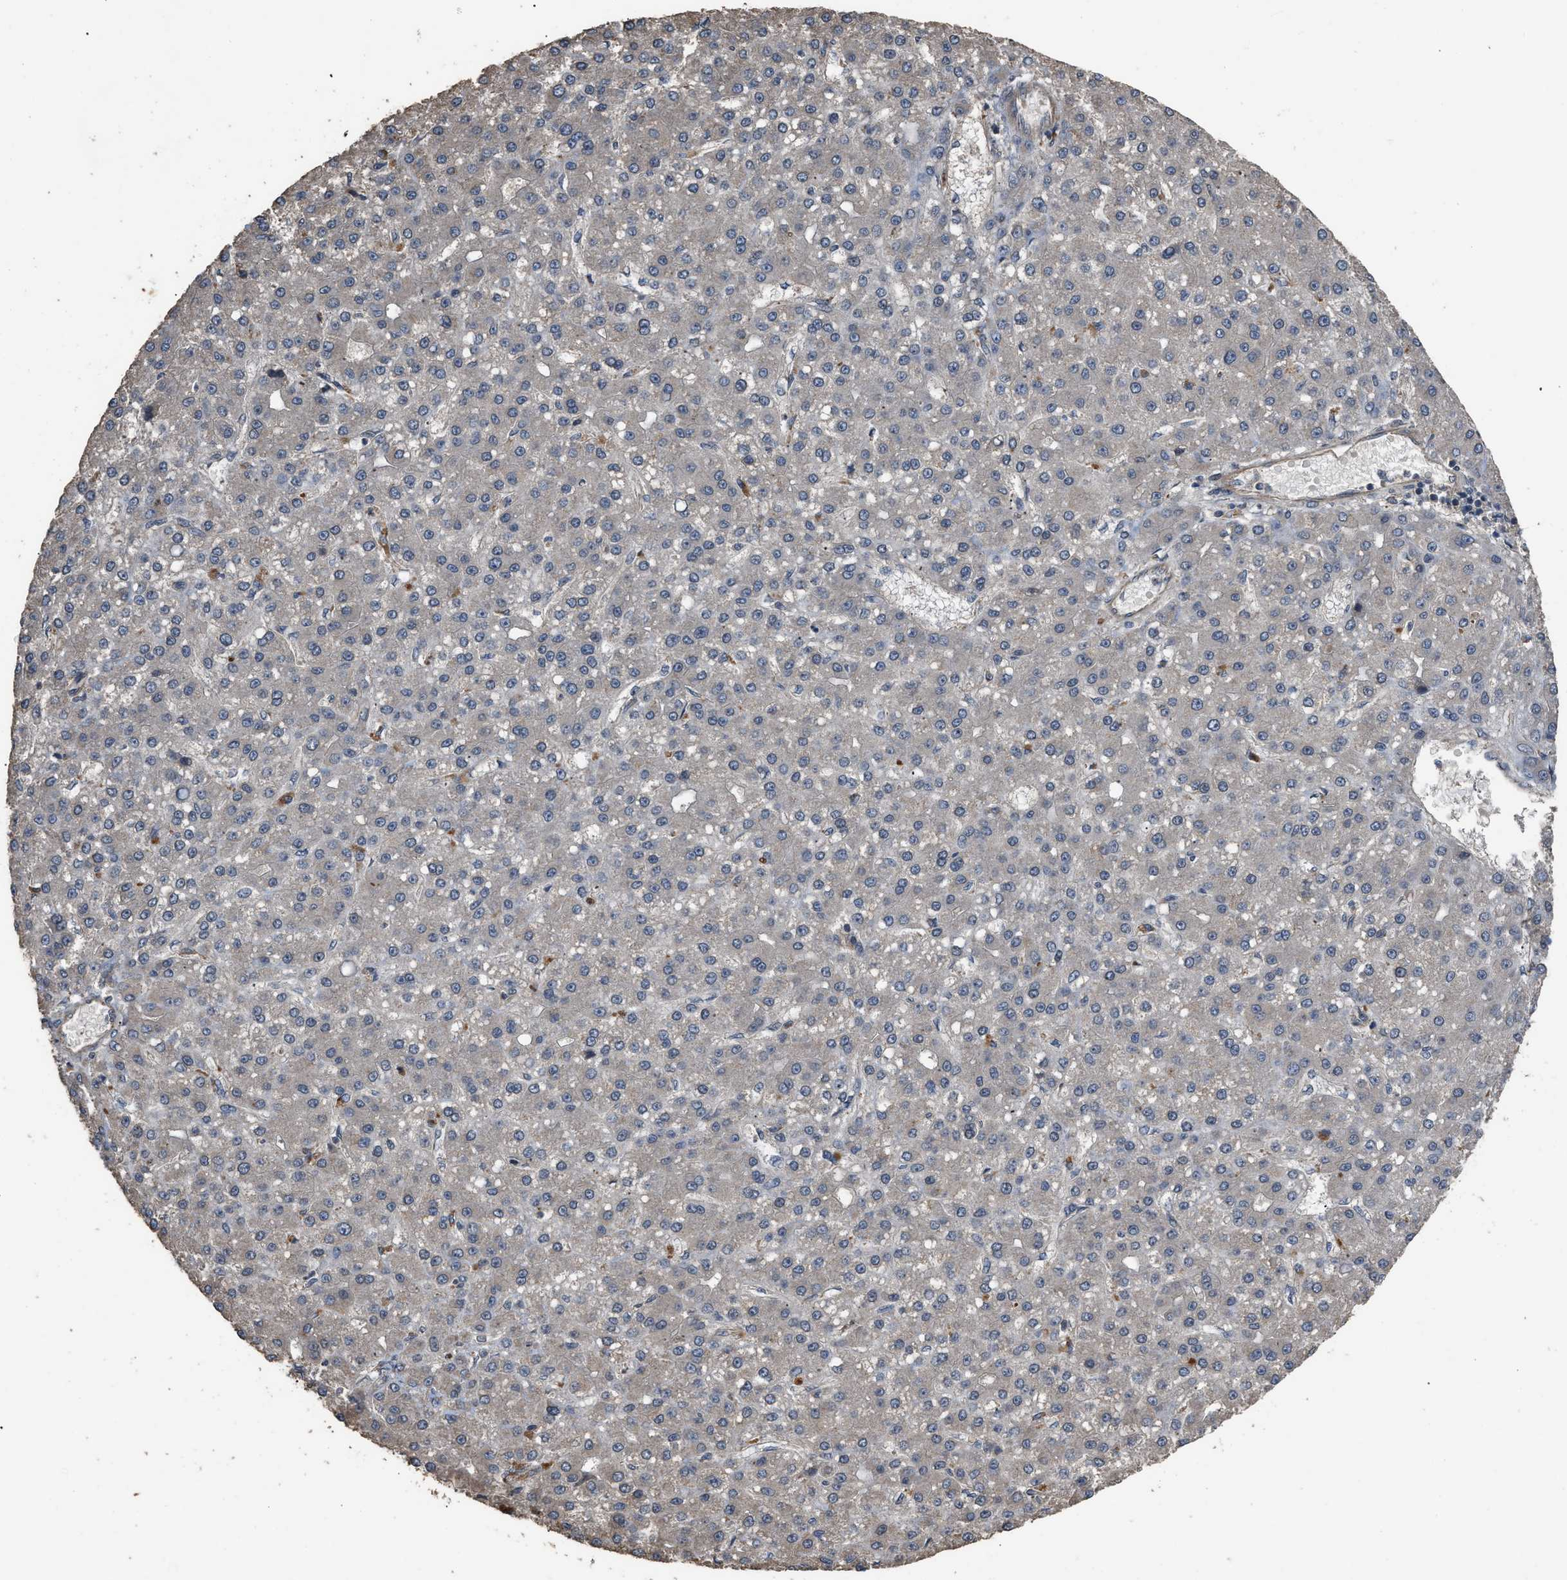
{"staining": {"intensity": "negative", "quantity": "none", "location": "none"}, "tissue": "liver cancer", "cell_type": "Tumor cells", "image_type": "cancer", "snomed": [{"axis": "morphology", "description": "Carcinoma, Hepatocellular, NOS"}, {"axis": "topography", "description": "Liver"}], "caption": "Micrograph shows no protein expression in tumor cells of liver cancer tissue. The staining is performed using DAB brown chromogen with nuclei counter-stained in using hematoxylin.", "gene": "UTRN", "patient": {"sex": "male", "age": 67}}